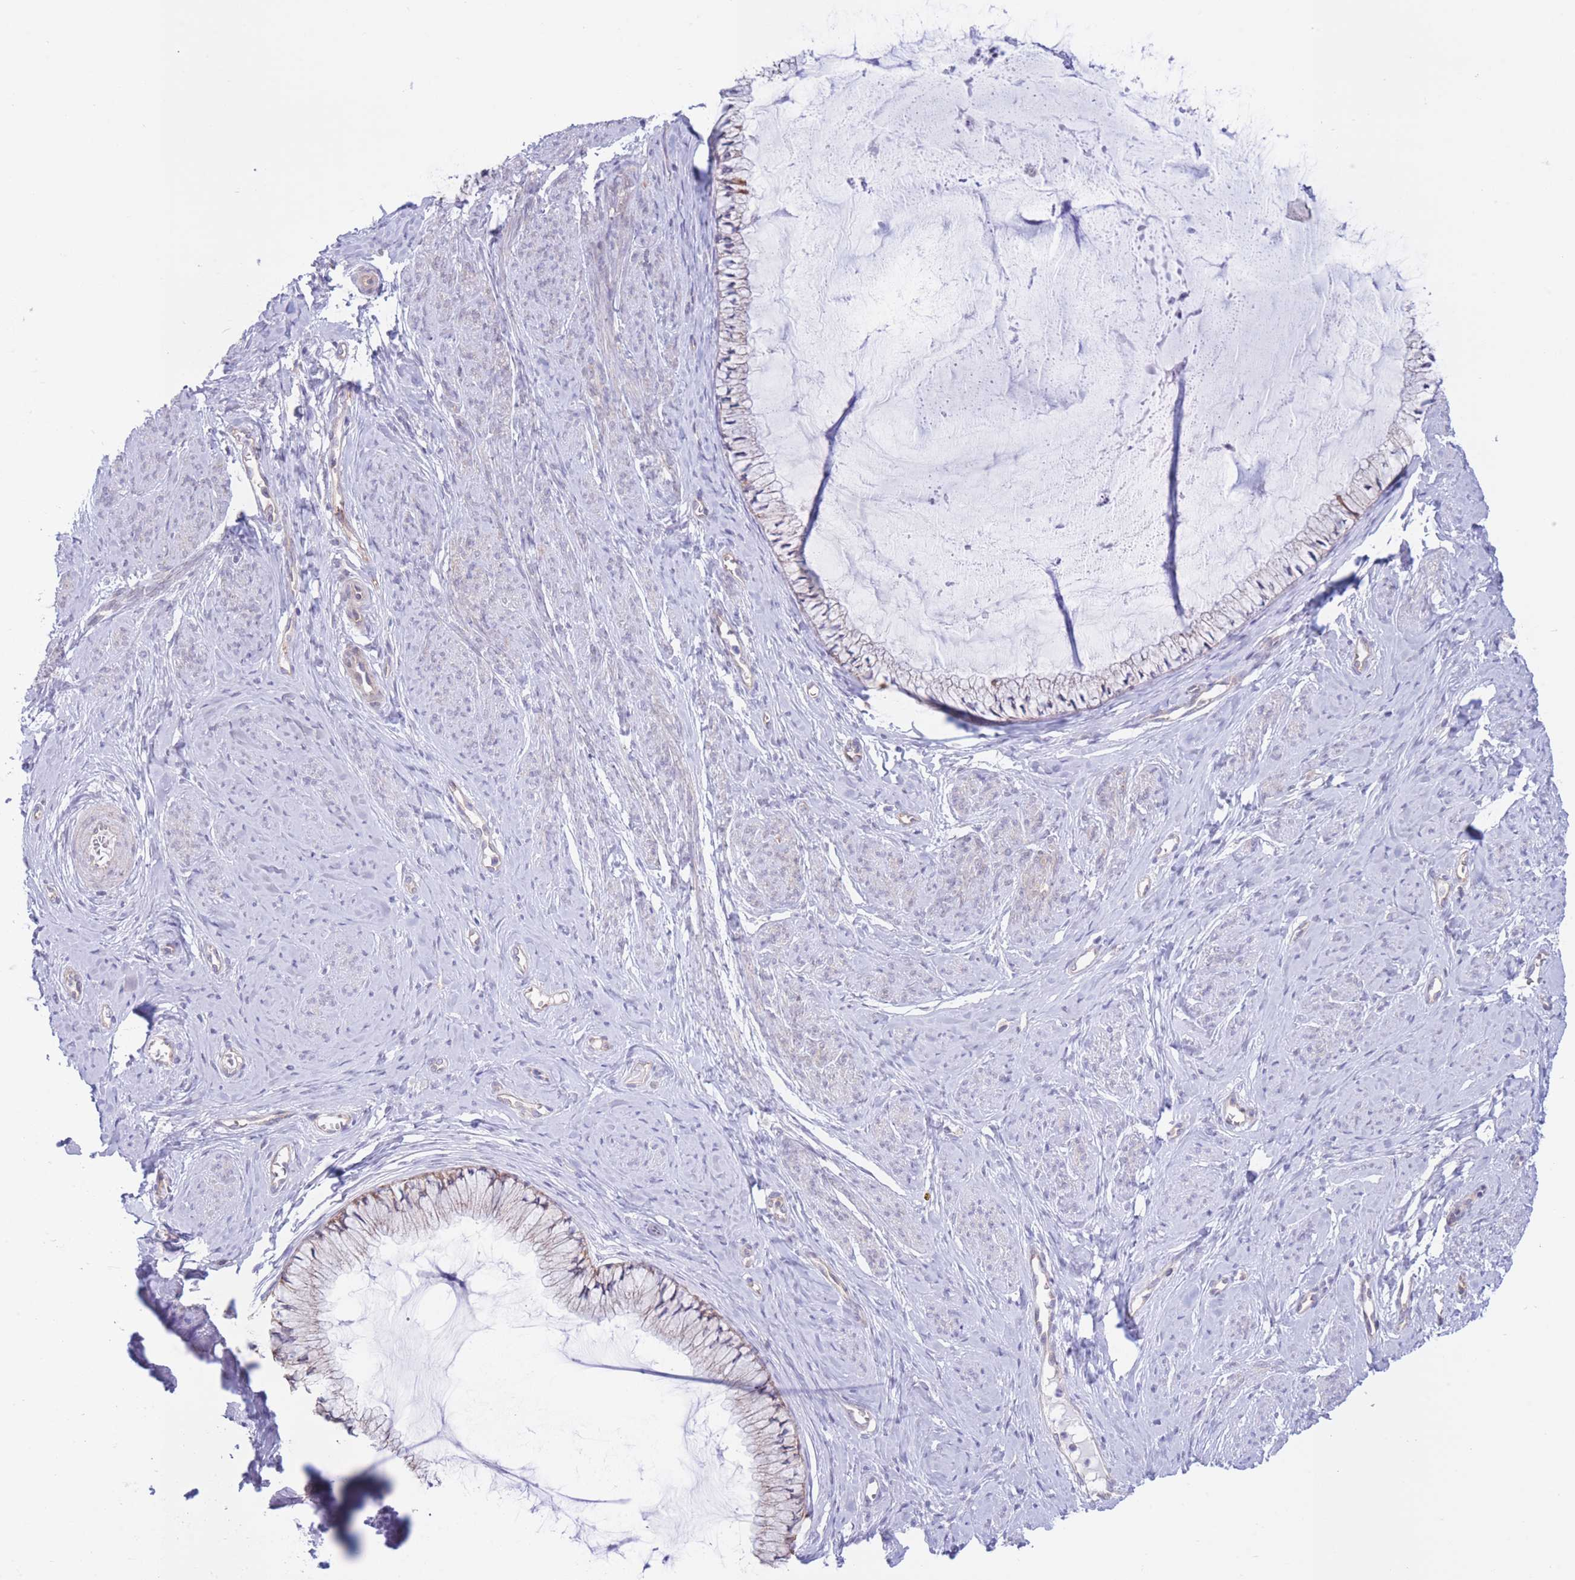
{"staining": {"intensity": "moderate", "quantity": ">75%", "location": "cytoplasmic/membranous"}, "tissue": "cervix", "cell_type": "Glandular cells", "image_type": "normal", "snomed": [{"axis": "morphology", "description": "Normal tissue, NOS"}, {"axis": "topography", "description": "Cervix"}], "caption": "A brown stain shows moderate cytoplasmic/membranous expression of a protein in glandular cells of normal cervix. Immunohistochemistry stains the protein of interest in brown and the nuclei are stained blue.", "gene": "MRPS31", "patient": {"sex": "female", "age": 42}}